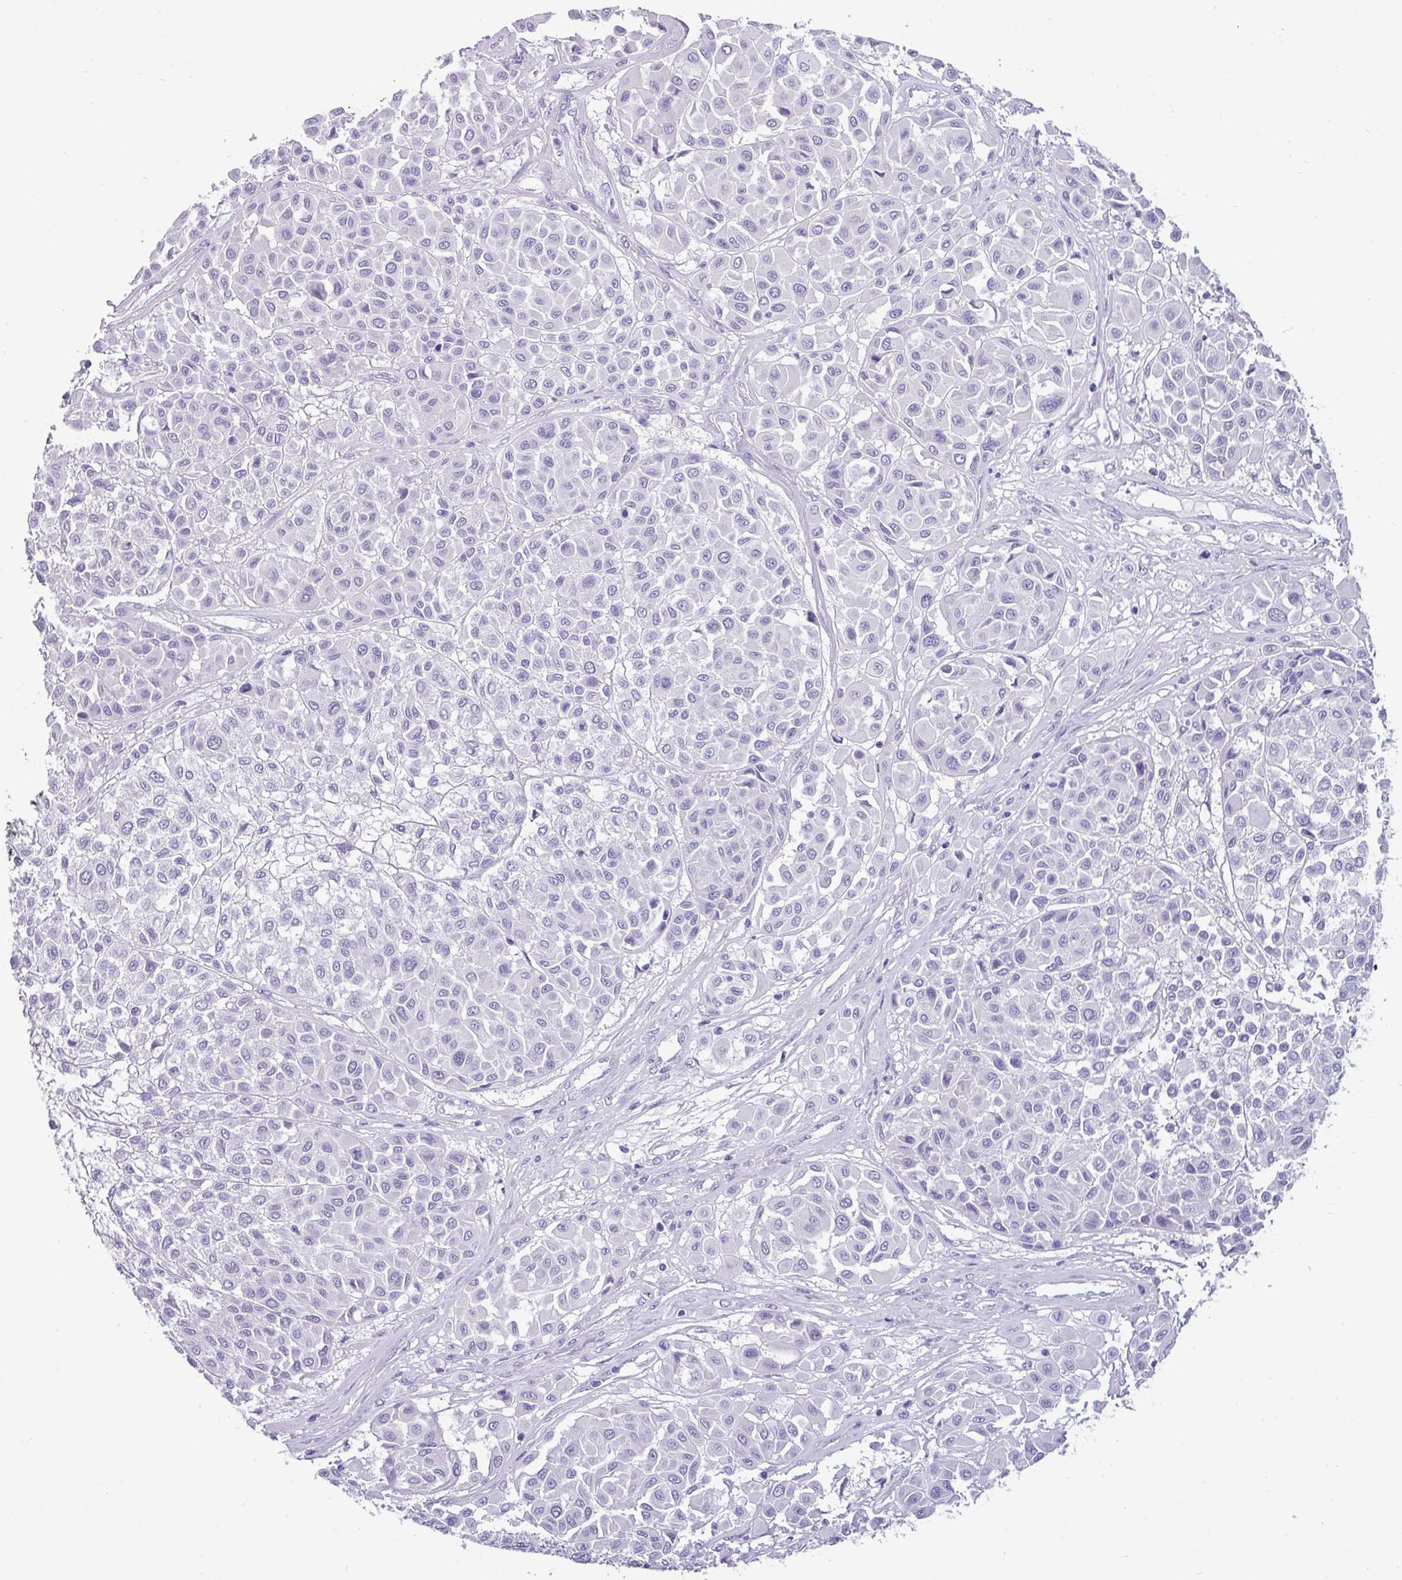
{"staining": {"intensity": "negative", "quantity": "none", "location": "none"}, "tissue": "melanoma", "cell_type": "Tumor cells", "image_type": "cancer", "snomed": [{"axis": "morphology", "description": "Malignant melanoma, Metastatic site"}, {"axis": "topography", "description": "Soft tissue"}], "caption": "Micrograph shows no significant protein expression in tumor cells of malignant melanoma (metastatic site). (Immunohistochemistry, brightfield microscopy, high magnification).", "gene": "VCY1B", "patient": {"sex": "male", "age": 41}}